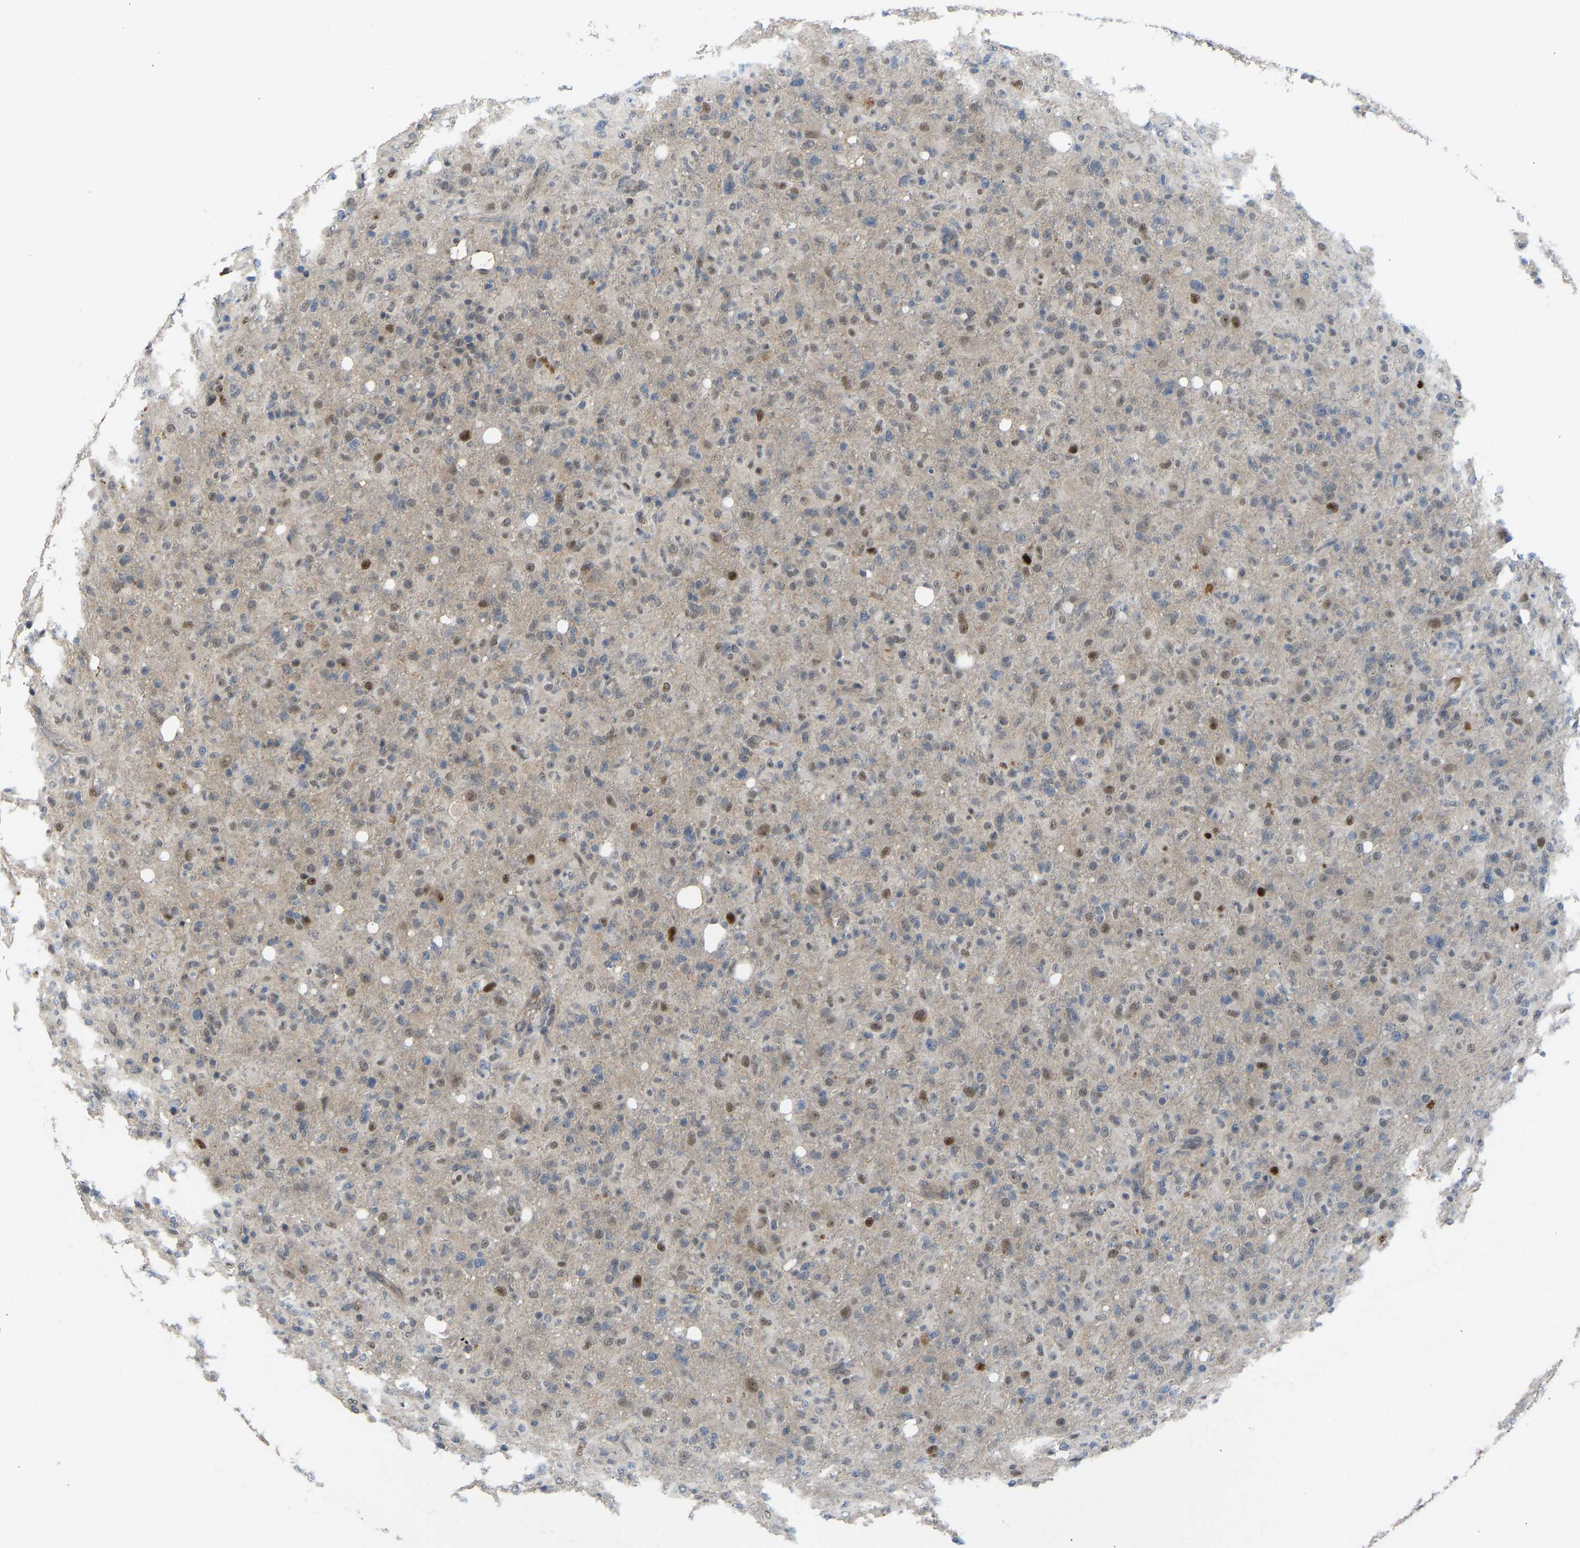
{"staining": {"intensity": "moderate", "quantity": "<25%", "location": "nuclear"}, "tissue": "glioma", "cell_type": "Tumor cells", "image_type": "cancer", "snomed": [{"axis": "morphology", "description": "Glioma, malignant, High grade"}, {"axis": "topography", "description": "Brain"}], "caption": "IHC staining of glioma, which exhibits low levels of moderate nuclear staining in approximately <25% of tumor cells indicating moderate nuclear protein expression. The staining was performed using DAB (brown) for protein detection and nuclei were counterstained in hematoxylin (blue).", "gene": "ZNF251", "patient": {"sex": "female", "age": 57}}